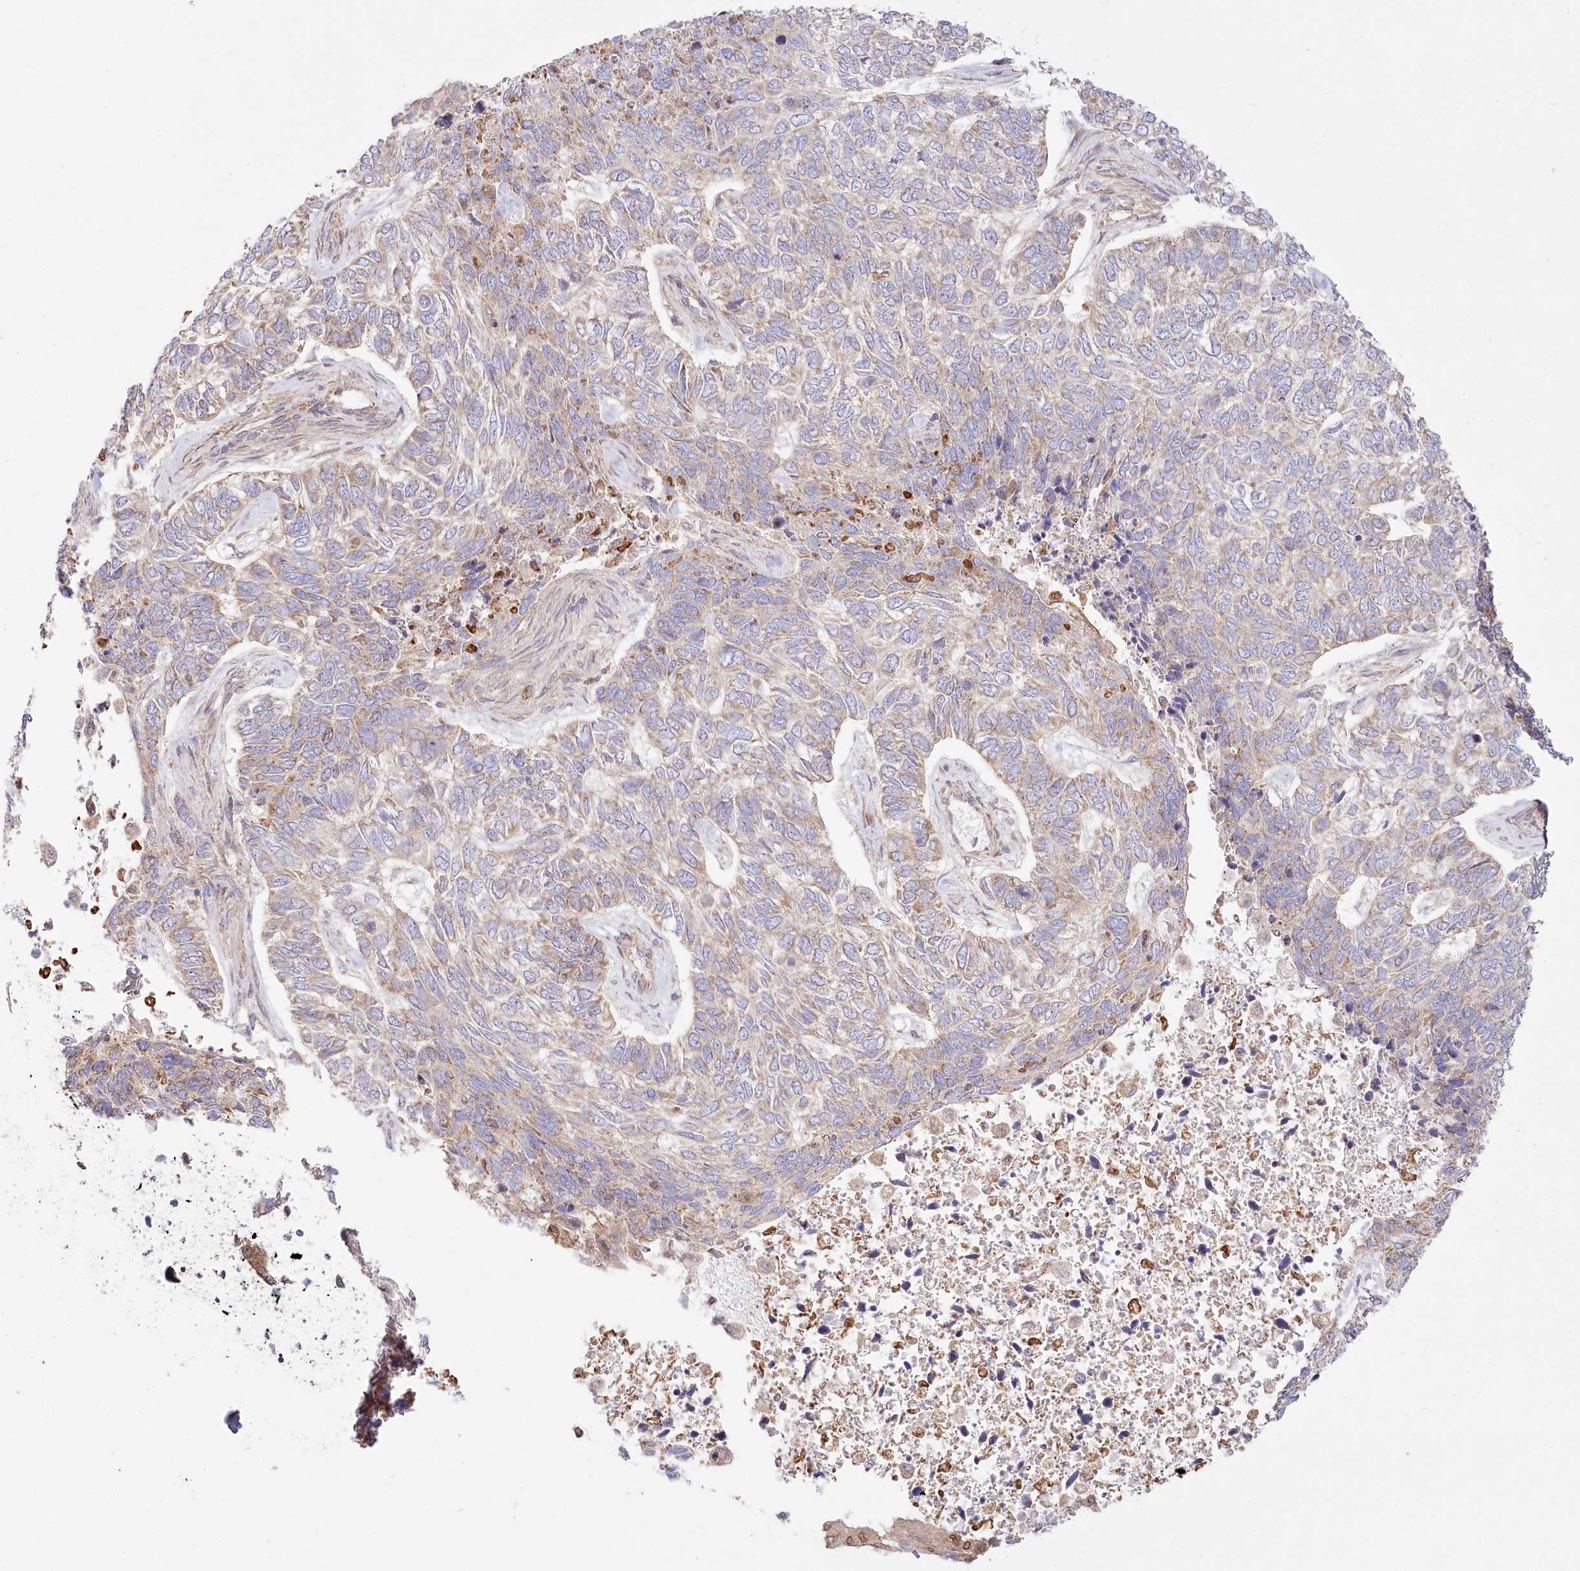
{"staining": {"intensity": "weak", "quantity": "<25%", "location": "cytoplasmic/membranous"}, "tissue": "skin cancer", "cell_type": "Tumor cells", "image_type": "cancer", "snomed": [{"axis": "morphology", "description": "Basal cell carcinoma"}, {"axis": "topography", "description": "Skin"}], "caption": "Immunohistochemistry image of skin cancer stained for a protein (brown), which reveals no positivity in tumor cells.", "gene": "COMMD3", "patient": {"sex": "female", "age": 65}}